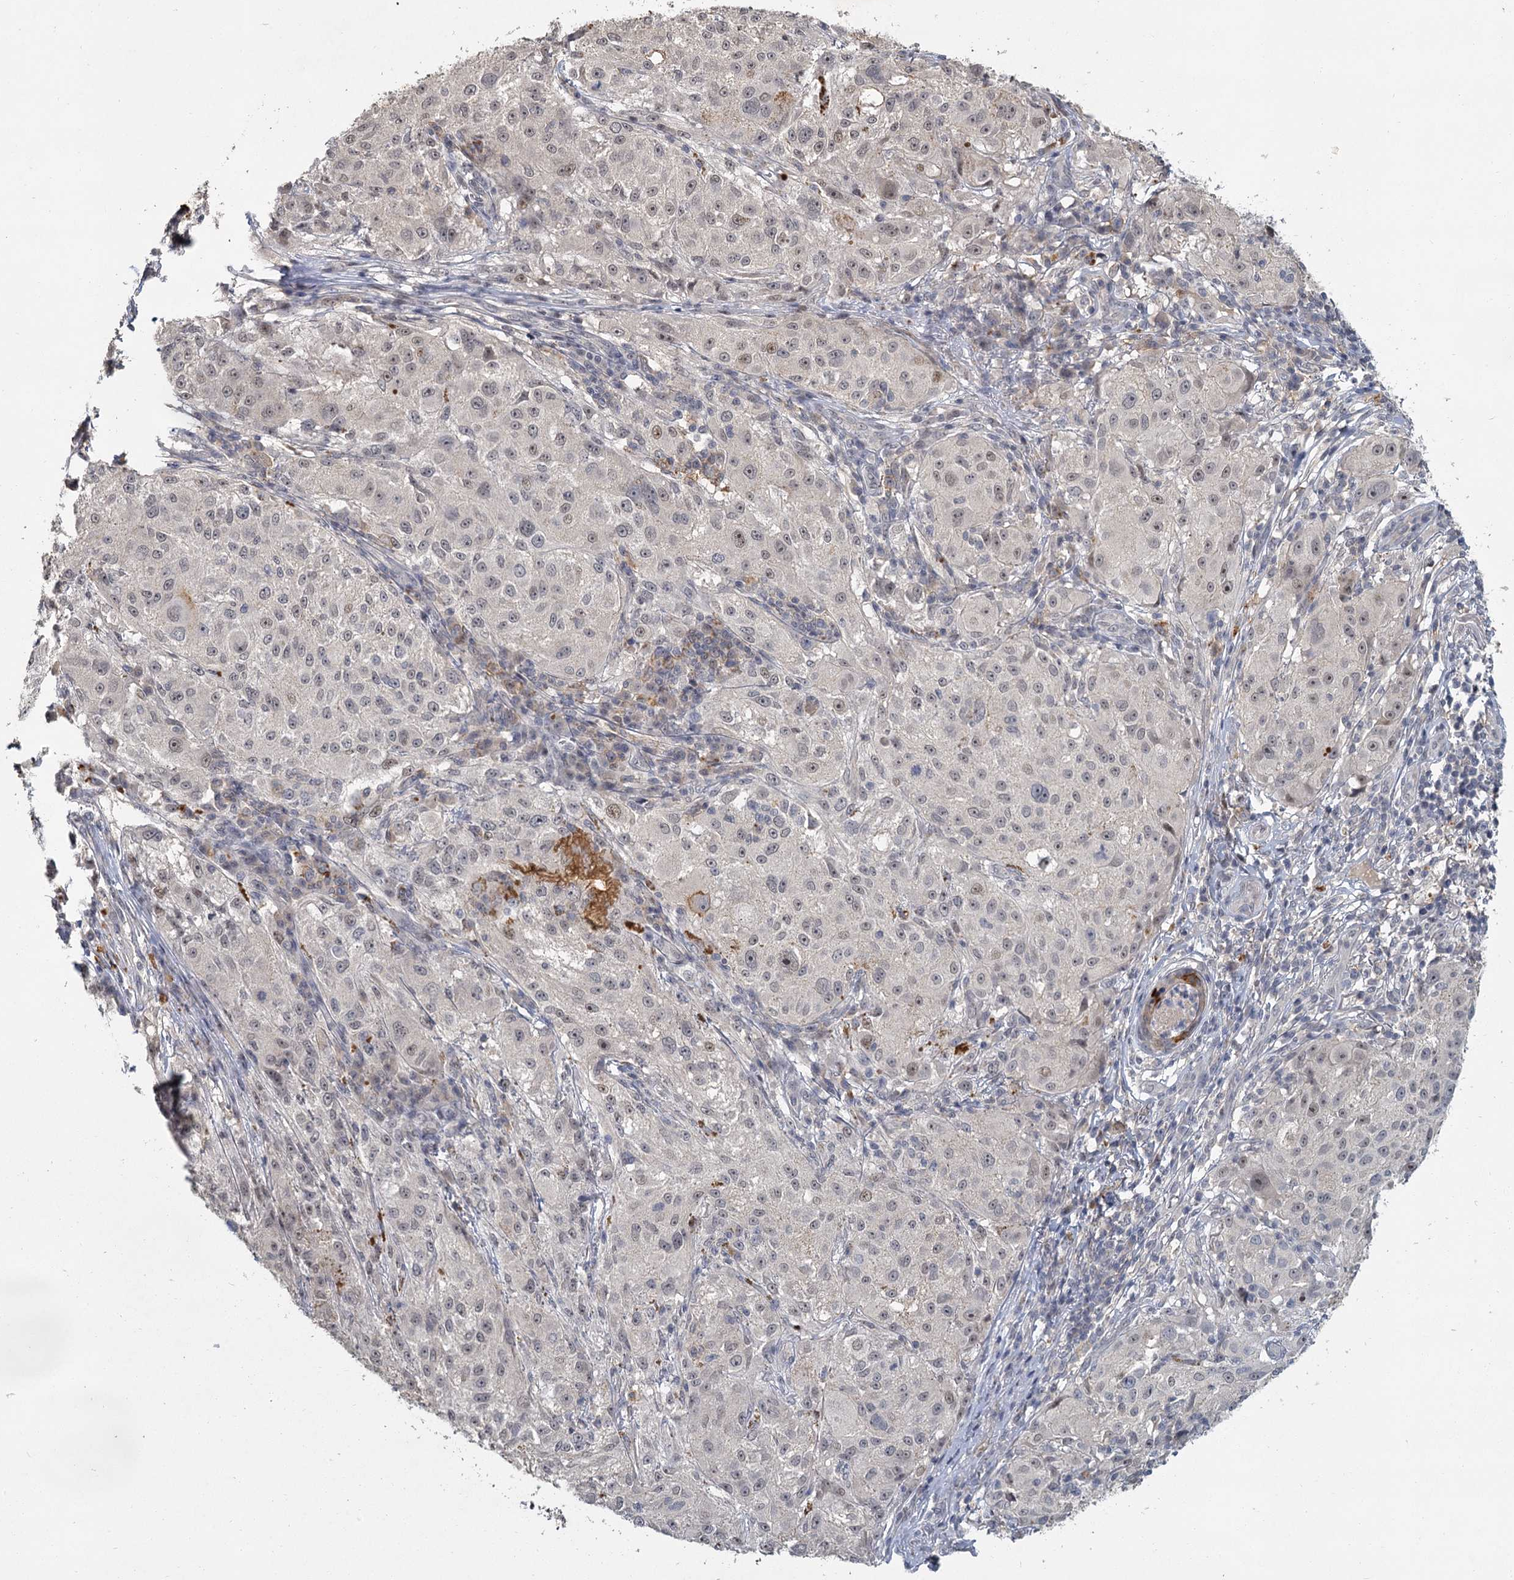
{"staining": {"intensity": "negative", "quantity": "none", "location": "none"}, "tissue": "melanoma", "cell_type": "Tumor cells", "image_type": "cancer", "snomed": [{"axis": "morphology", "description": "Necrosis, NOS"}, {"axis": "morphology", "description": "Malignant melanoma, NOS"}, {"axis": "topography", "description": "Skin"}], "caption": "Immunohistochemistry (IHC) image of human malignant melanoma stained for a protein (brown), which shows no expression in tumor cells.", "gene": "MUCL1", "patient": {"sex": "female", "age": 87}}